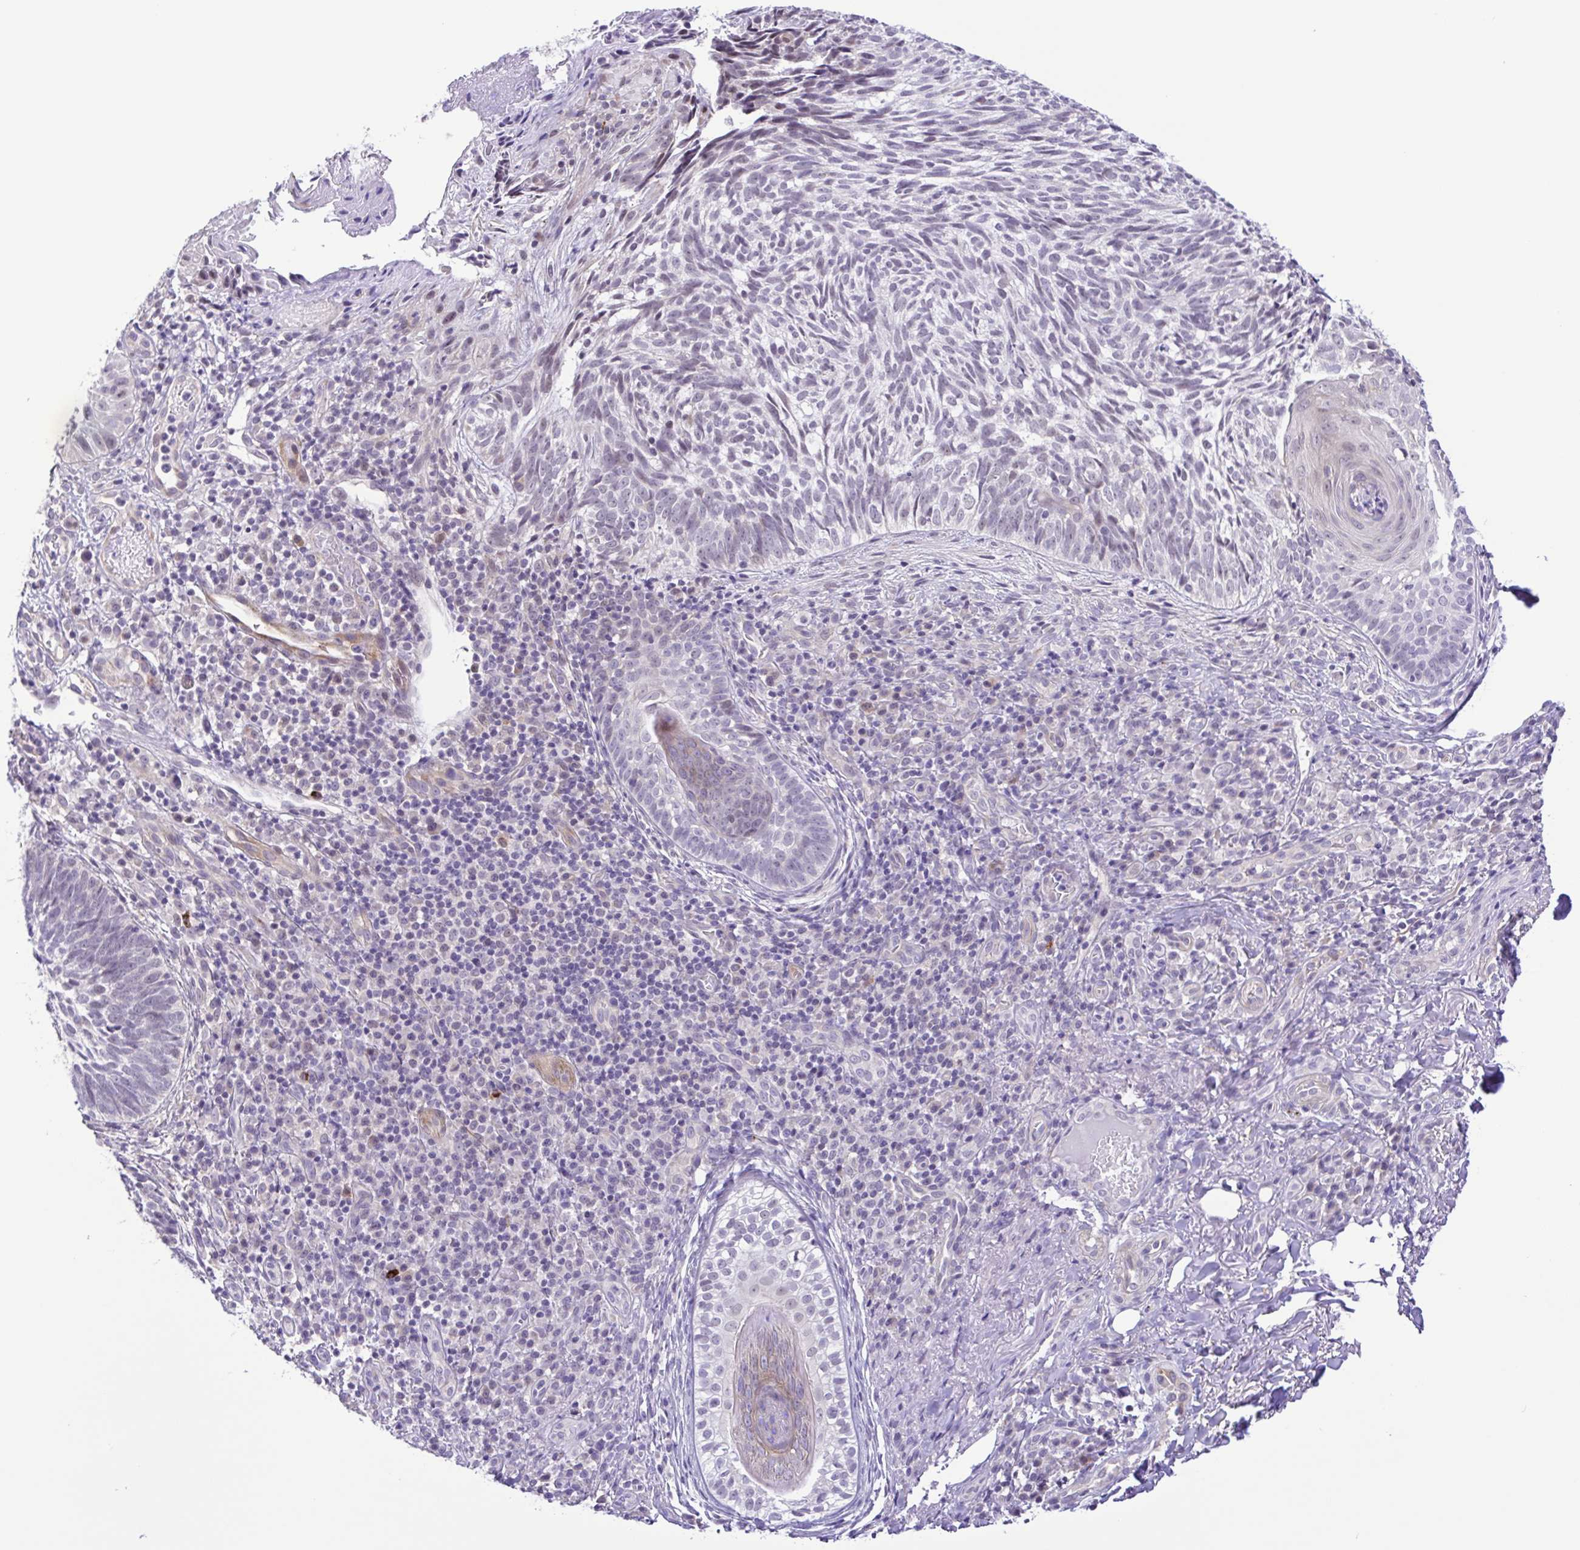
{"staining": {"intensity": "weak", "quantity": "<25%", "location": "nuclear"}, "tissue": "skin cancer", "cell_type": "Tumor cells", "image_type": "cancer", "snomed": [{"axis": "morphology", "description": "Basal cell carcinoma"}, {"axis": "topography", "description": "Skin"}], "caption": "This is an immunohistochemistry image of human skin cancer. There is no positivity in tumor cells.", "gene": "DCLK2", "patient": {"sex": "male", "age": 65}}